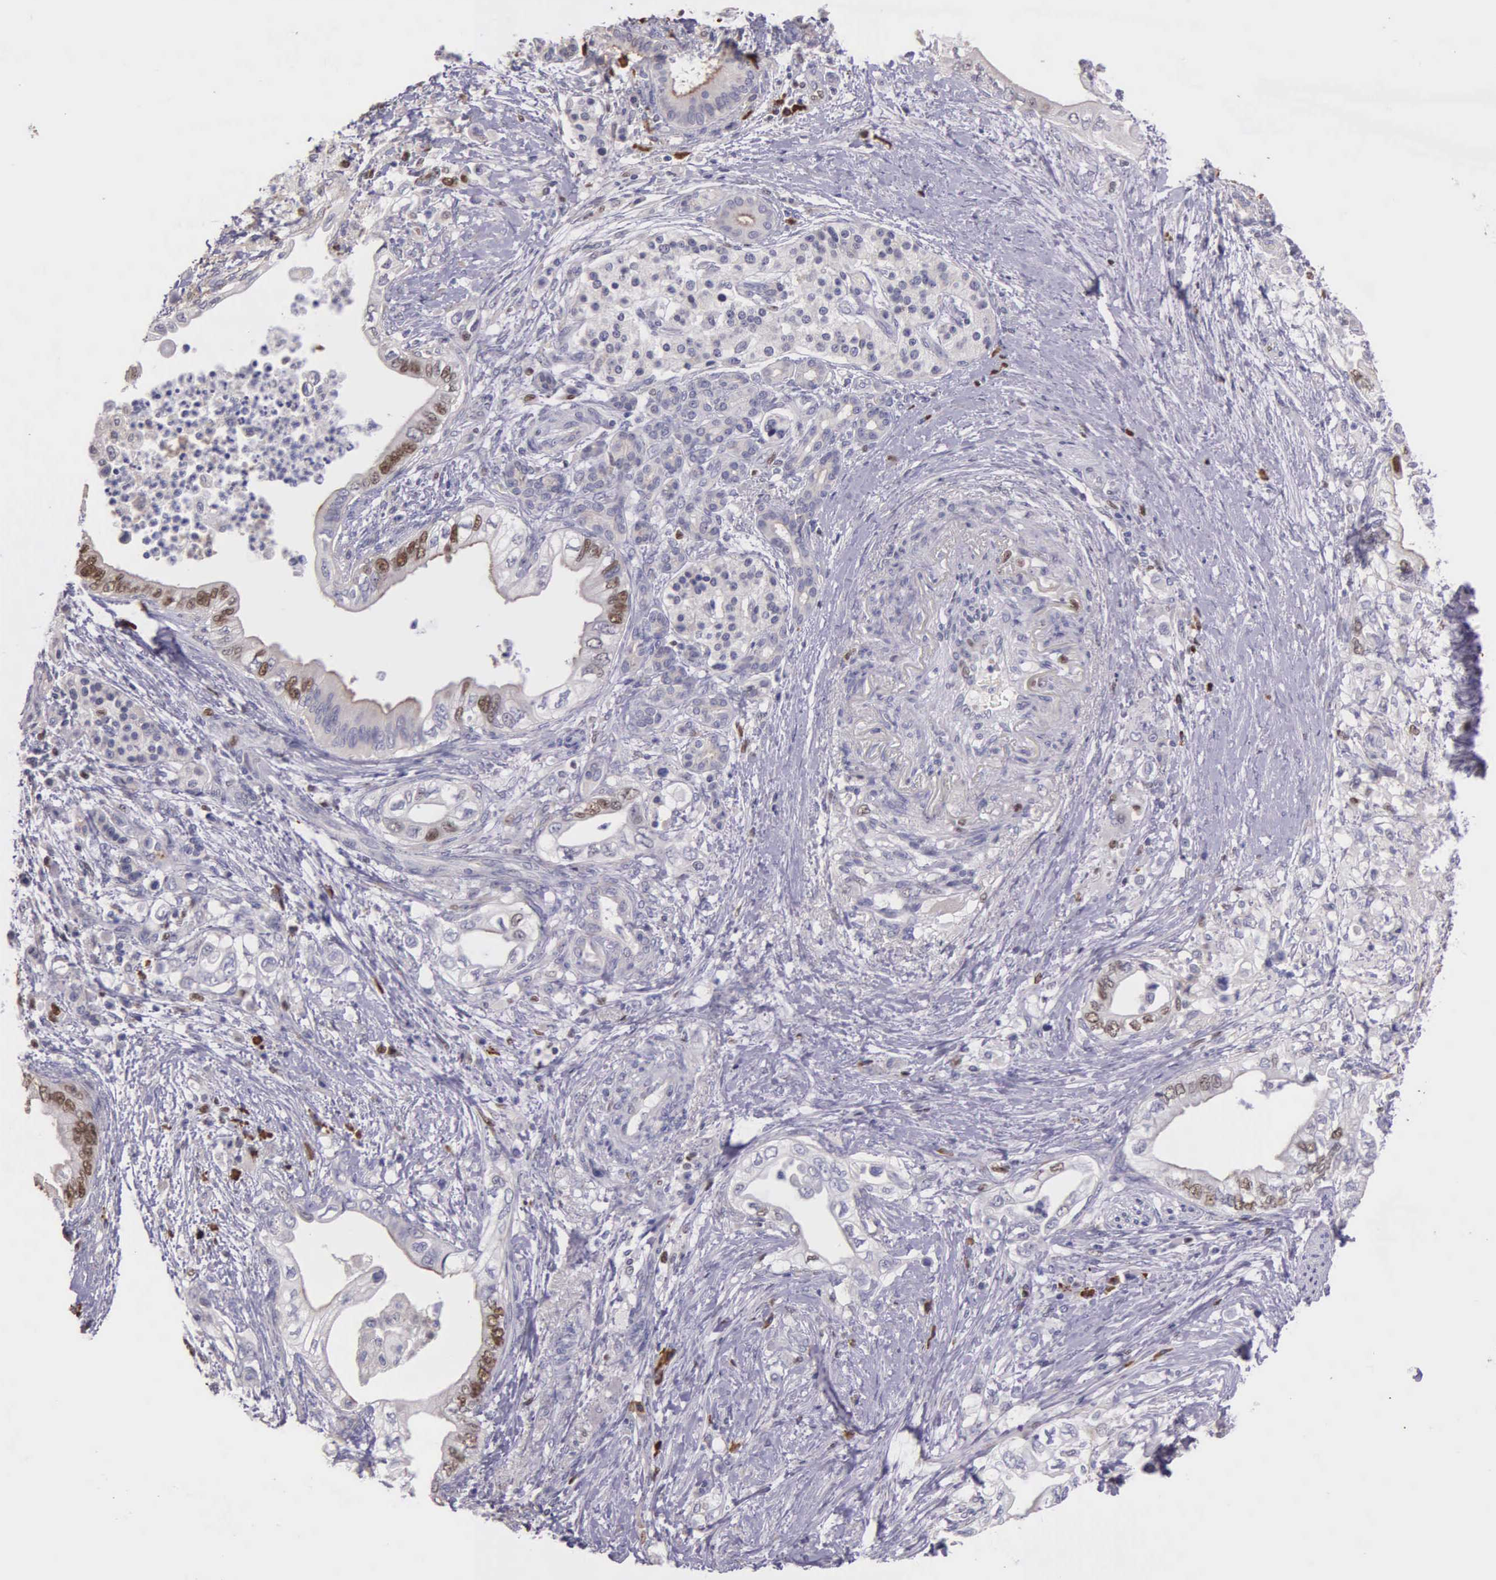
{"staining": {"intensity": "moderate", "quantity": "<25%", "location": "nuclear"}, "tissue": "pancreatic cancer", "cell_type": "Tumor cells", "image_type": "cancer", "snomed": [{"axis": "morphology", "description": "Adenocarcinoma, NOS"}, {"axis": "topography", "description": "Pancreas"}], "caption": "A brown stain shows moderate nuclear positivity of a protein in human pancreatic cancer (adenocarcinoma) tumor cells.", "gene": "MCM5", "patient": {"sex": "female", "age": 66}}